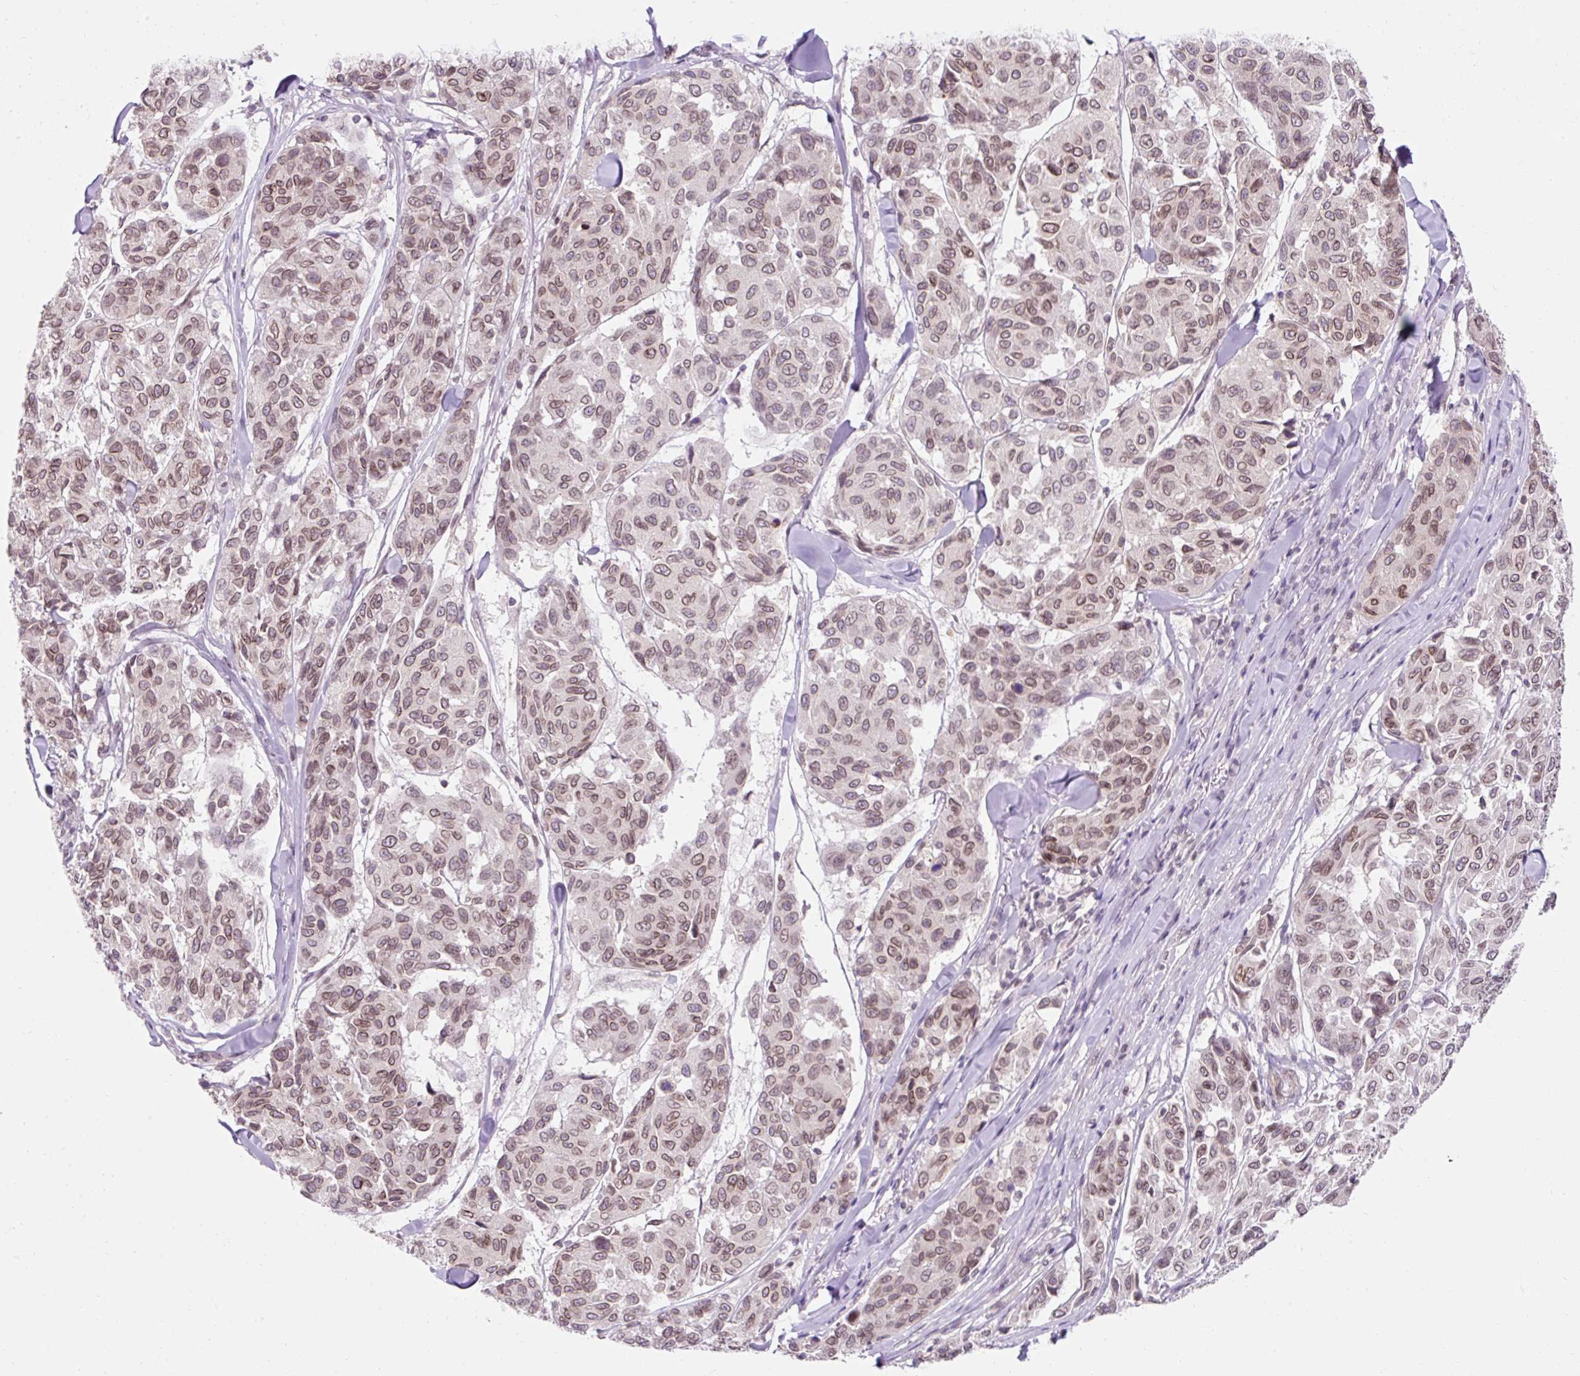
{"staining": {"intensity": "weak", "quantity": ">75%", "location": "cytoplasmic/membranous,nuclear"}, "tissue": "melanoma", "cell_type": "Tumor cells", "image_type": "cancer", "snomed": [{"axis": "morphology", "description": "Malignant melanoma, NOS"}, {"axis": "topography", "description": "Skin"}], "caption": "High-power microscopy captured an immunohistochemistry photomicrograph of malignant melanoma, revealing weak cytoplasmic/membranous and nuclear staining in approximately >75% of tumor cells.", "gene": "ZNF610", "patient": {"sex": "female", "age": 66}}